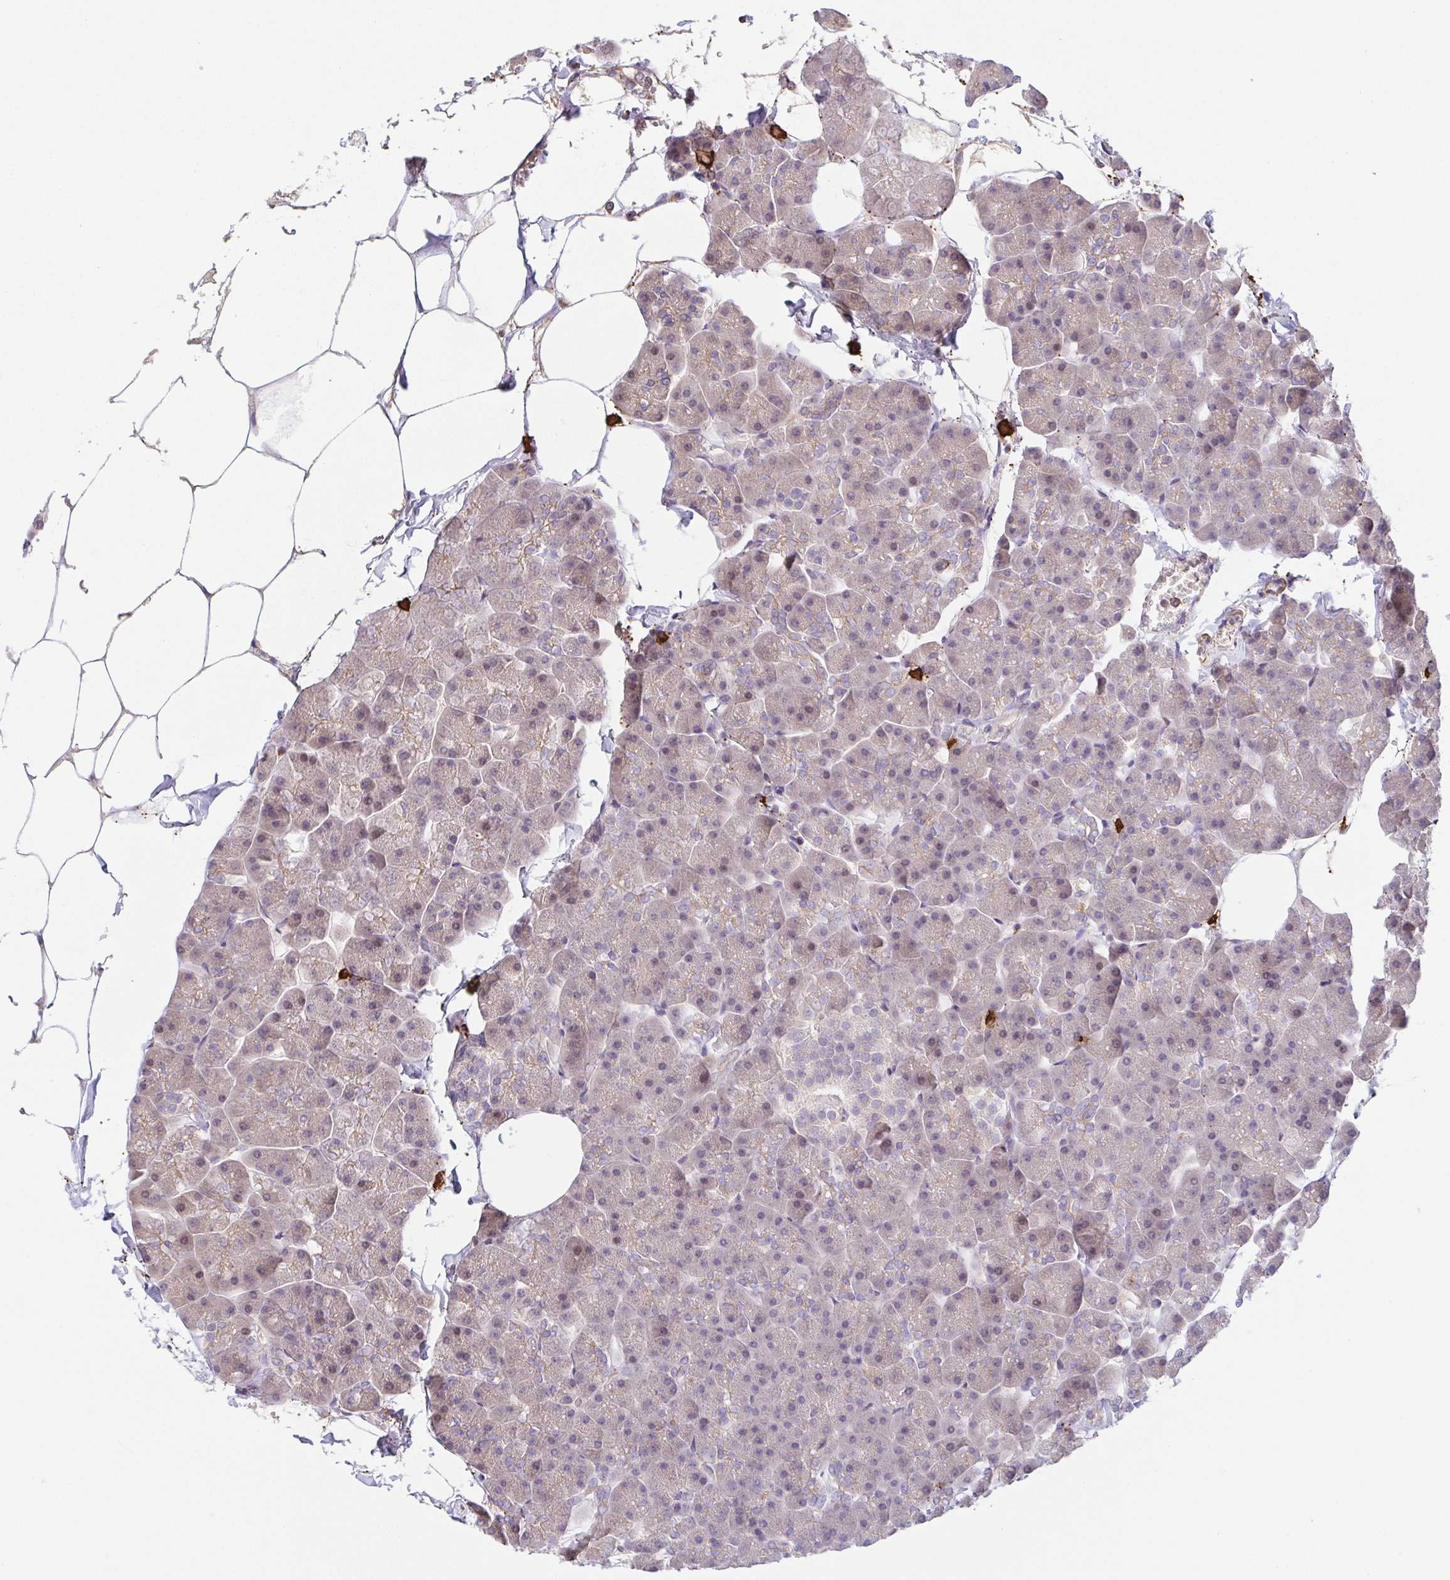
{"staining": {"intensity": "moderate", "quantity": "<25%", "location": "nuclear"}, "tissue": "pancreas", "cell_type": "Exocrine glandular cells", "image_type": "normal", "snomed": [{"axis": "morphology", "description": "Normal tissue, NOS"}, {"axis": "topography", "description": "Pancreas"}], "caption": "Benign pancreas displays moderate nuclear positivity in about <25% of exocrine glandular cells, visualized by immunohistochemistry. (DAB IHC, brown staining for protein, blue staining for nuclei).", "gene": "PREPL", "patient": {"sex": "male", "age": 35}}